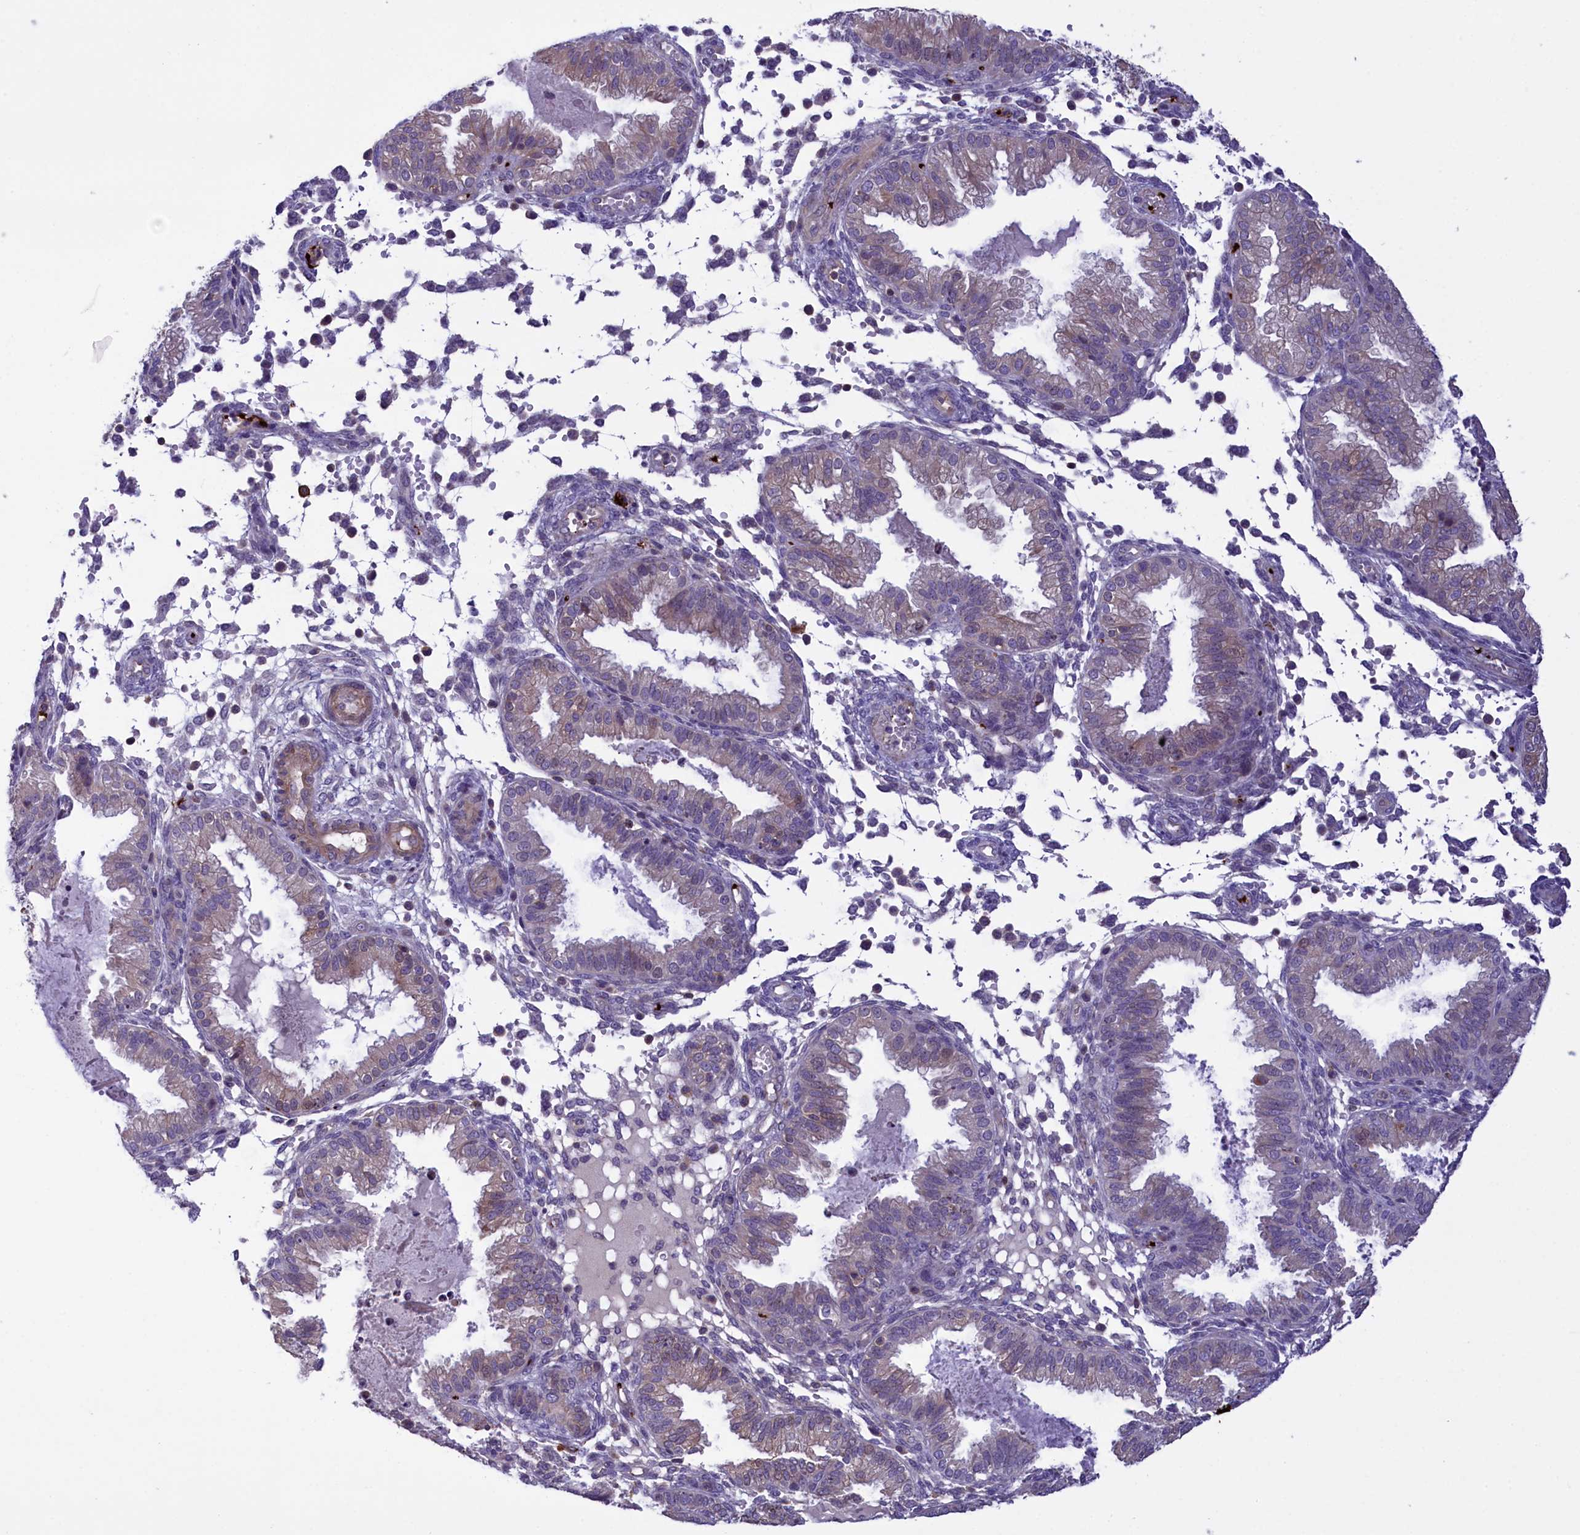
{"staining": {"intensity": "negative", "quantity": "none", "location": "none"}, "tissue": "endometrium", "cell_type": "Cells in endometrial stroma", "image_type": "normal", "snomed": [{"axis": "morphology", "description": "Normal tissue, NOS"}, {"axis": "topography", "description": "Endometrium"}], "caption": "A micrograph of human endometrium is negative for staining in cells in endometrial stroma. (DAB IHC with hematoxylin counter stain).", "gene": "HEATR3", "patient": {"sex": "female", "age": 33}}